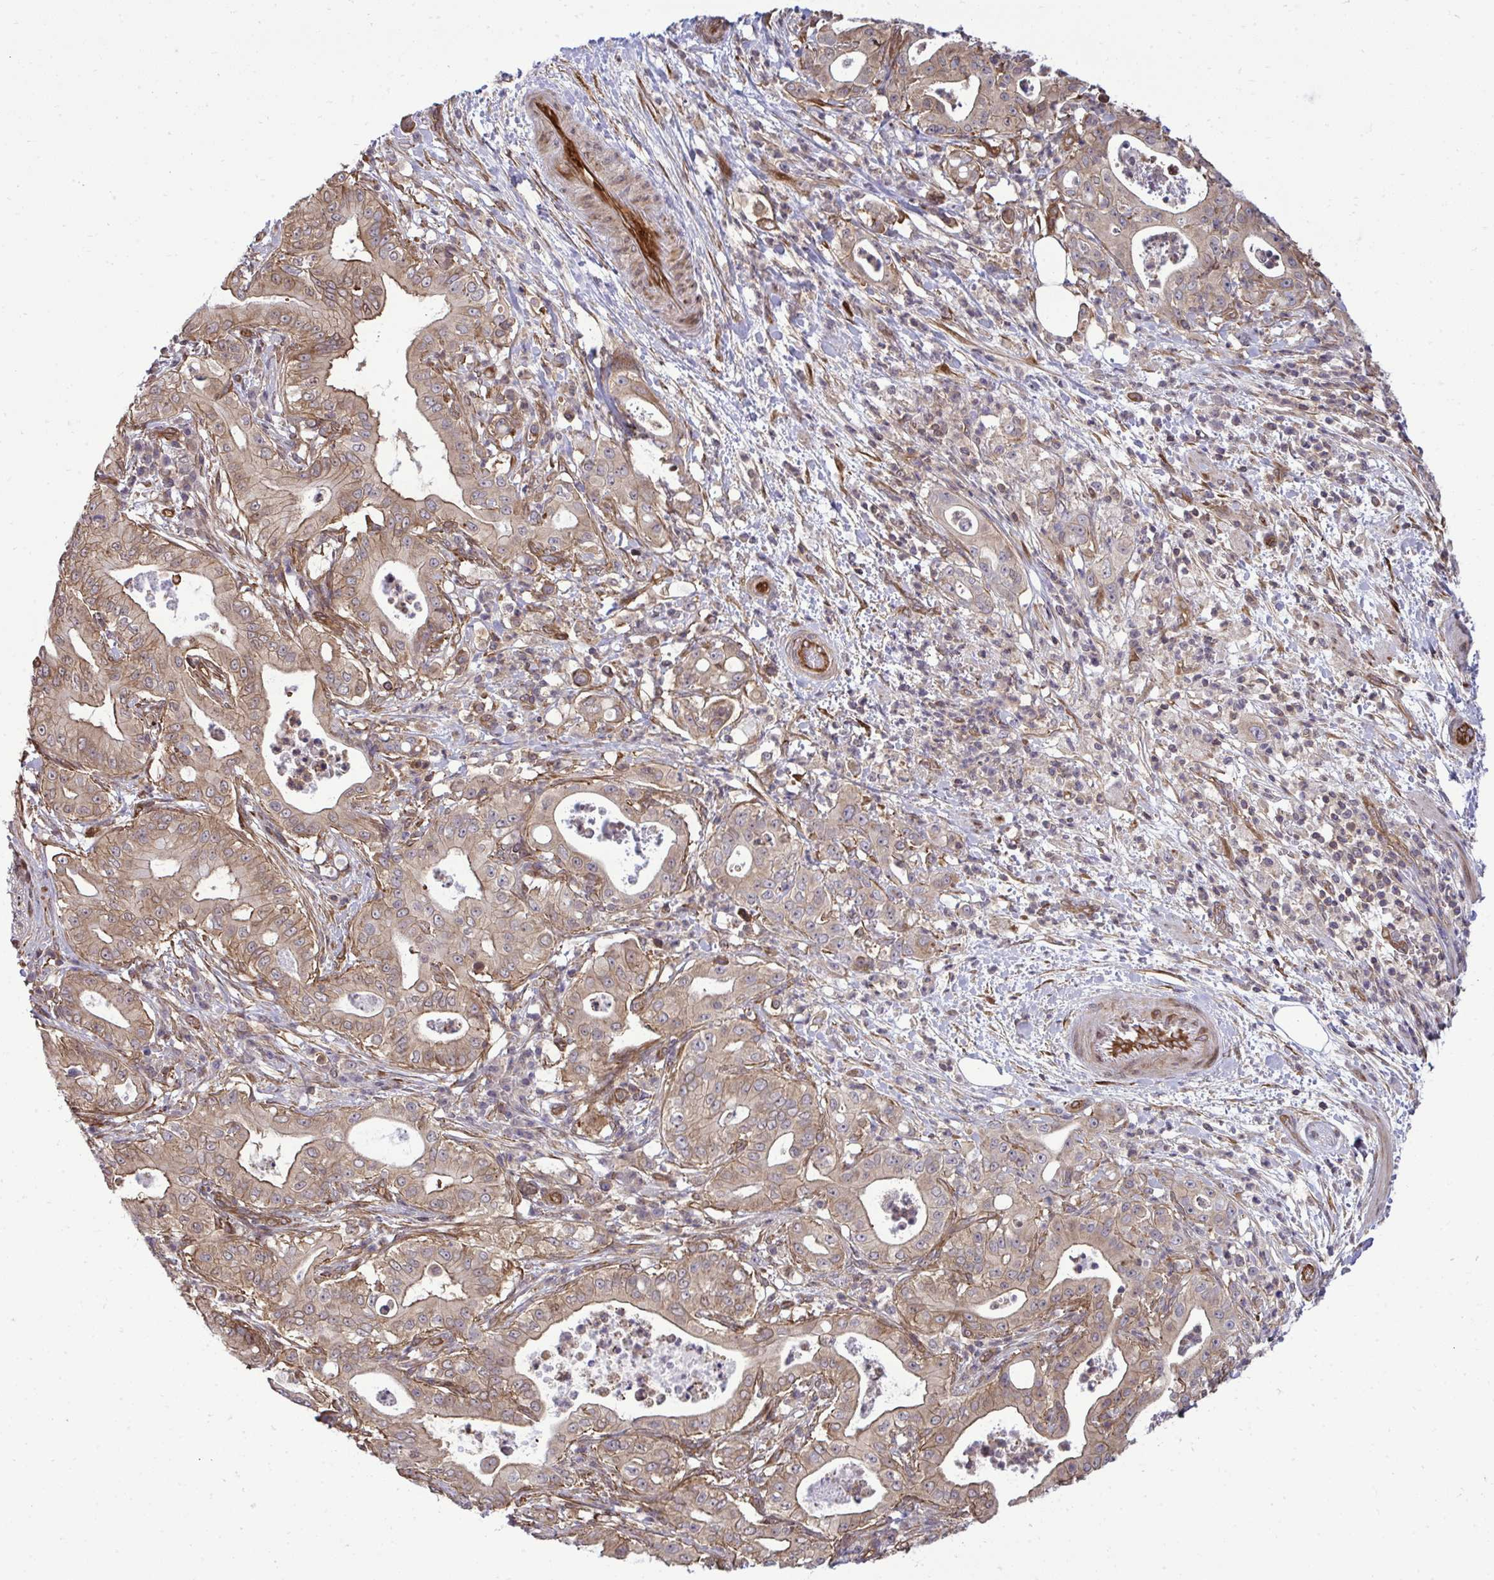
{"staining": {"intensity": "moderate", "quantity": ">75%", "location": "cytoplasmic/membranous"}, "tissue": "pancreatic cancer", "cell_type": "Tumor cells", "image_type": "cancer", "snomed": [{"axis": "morphology", "description": "Adenocarcinoma, NOS"}, {"axis": "topography", "description": "Pancreas"}], "caption": "The histopathology image shows a brown stain indicating the presence of a protein in the cytoplasmic/membranous of tumor cells in pancreatic adenocarcinoma. Nuclei are stained in blue.", "gene": "FUT10", "patient": {"sex": "male", "age": 71}}